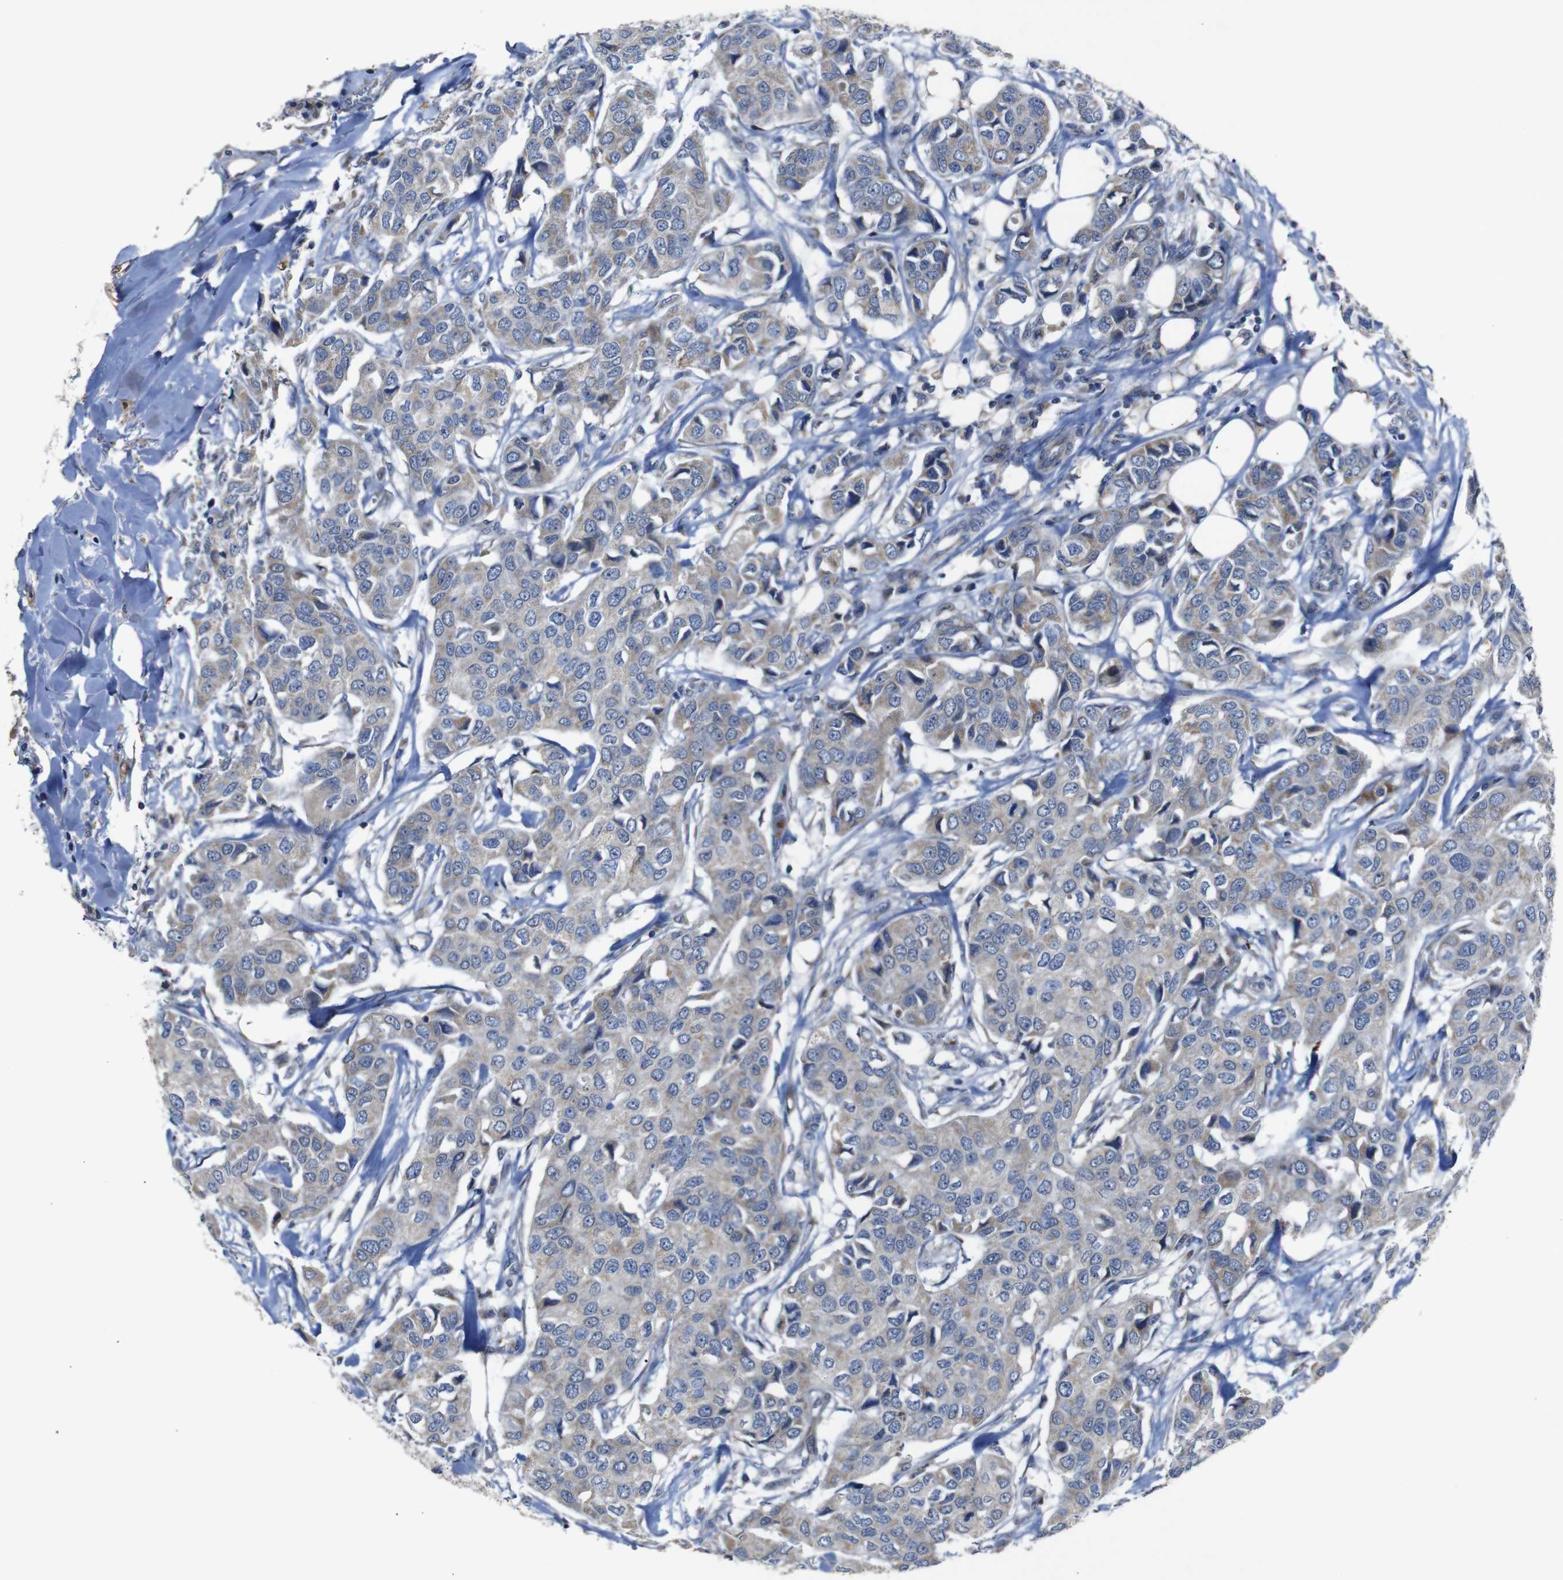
{"staining": {"intensity": "moderate", "quantity": "<25%", "location": "cytoplasmic/membranous"}, "tissue": "breast cancer", "cell_type": "Tumor cells", "image_type": "cancer", "snomed": [{"axis": "morphology", "description": "Duct carcinoma"}, {"axis": "topography", "description": "Breast"}], "caption": "High-magnification brightfield microscopy of breast intraductal carcinoma stained with DAB (3,3'-diaminobenzidine) (brown) and counterstained with hematoxylin (blue). tumor cells exhibit moderate cytoplasmic/membranous expression is seen in about<25% of cells. The staining was performed using DAB, with brown indicating positive protein expression. Nuclei are stained blue with hematoxylin.", "gene": "CHST10", "patient": {"sex": "female", "age": 80}}